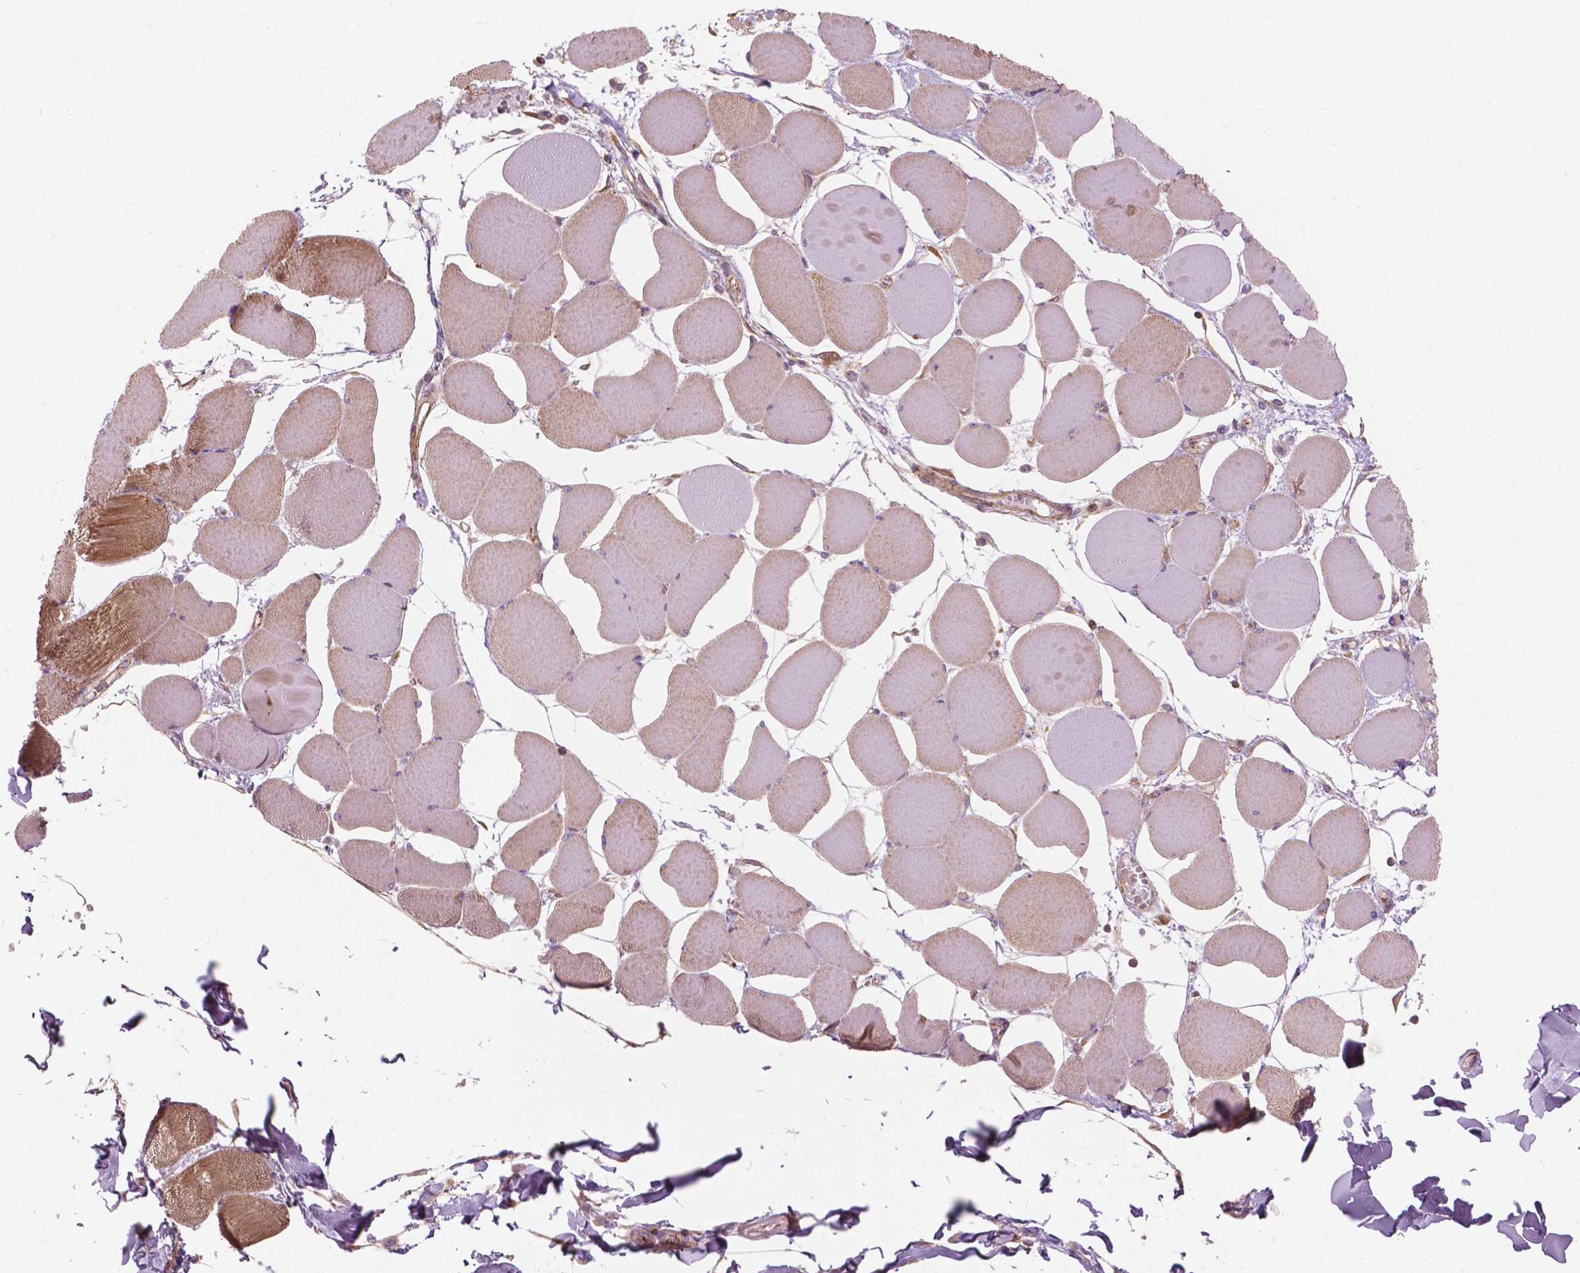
{"staining": {"intensity": "weak", "quantity": "<25%", "location": "cytoplasmic/membranous"}, "tissue": "skeletal muscle", "cell_type": "Myocytes", "image_type": "normal", "snomed": [{"axis": "morphology", "description": "Normal tissue, NOS"}, {"axis": "topography", "description": "Skeletal muscle"}], "caption": "Immunohistochemistry (IHC) of benign skeletal muscle shows no expression in myocytes.", "gene": "SURF4", "patient": {"sex": "female", "age": 75}}